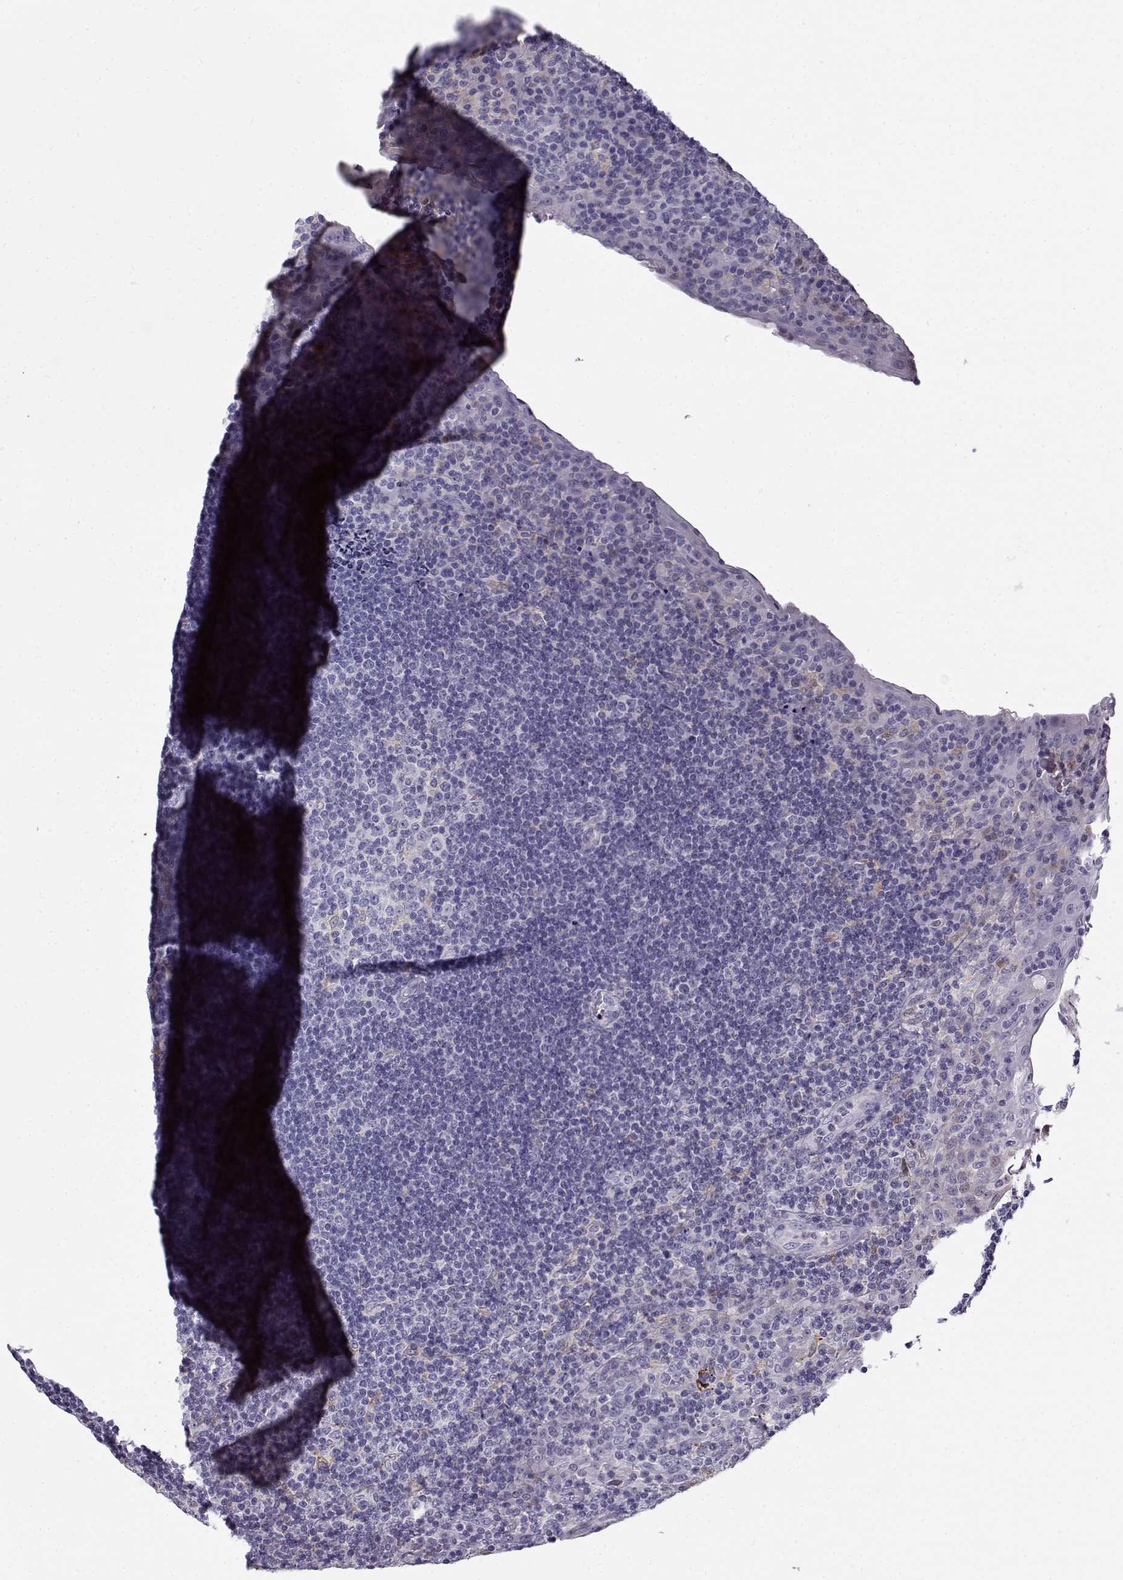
{"staining": {"intensity": "negative", "quantity": "none", "location": "none"}, "tissue": "tonsil", "cell_type": "Germinal center cells", "image_type": "normal", "snomed": [{"axis": "morphology", "description": "Normal tissue, NOS"}, {"axis": "topography", "description": "Tonsil"}], "caption": "This is a histopathology image of IHC staining of normal tonsil, which shows no positivity in germinal center cells.", "gene": "UCP3", "patient": {"sex": "male", "age": 17}}